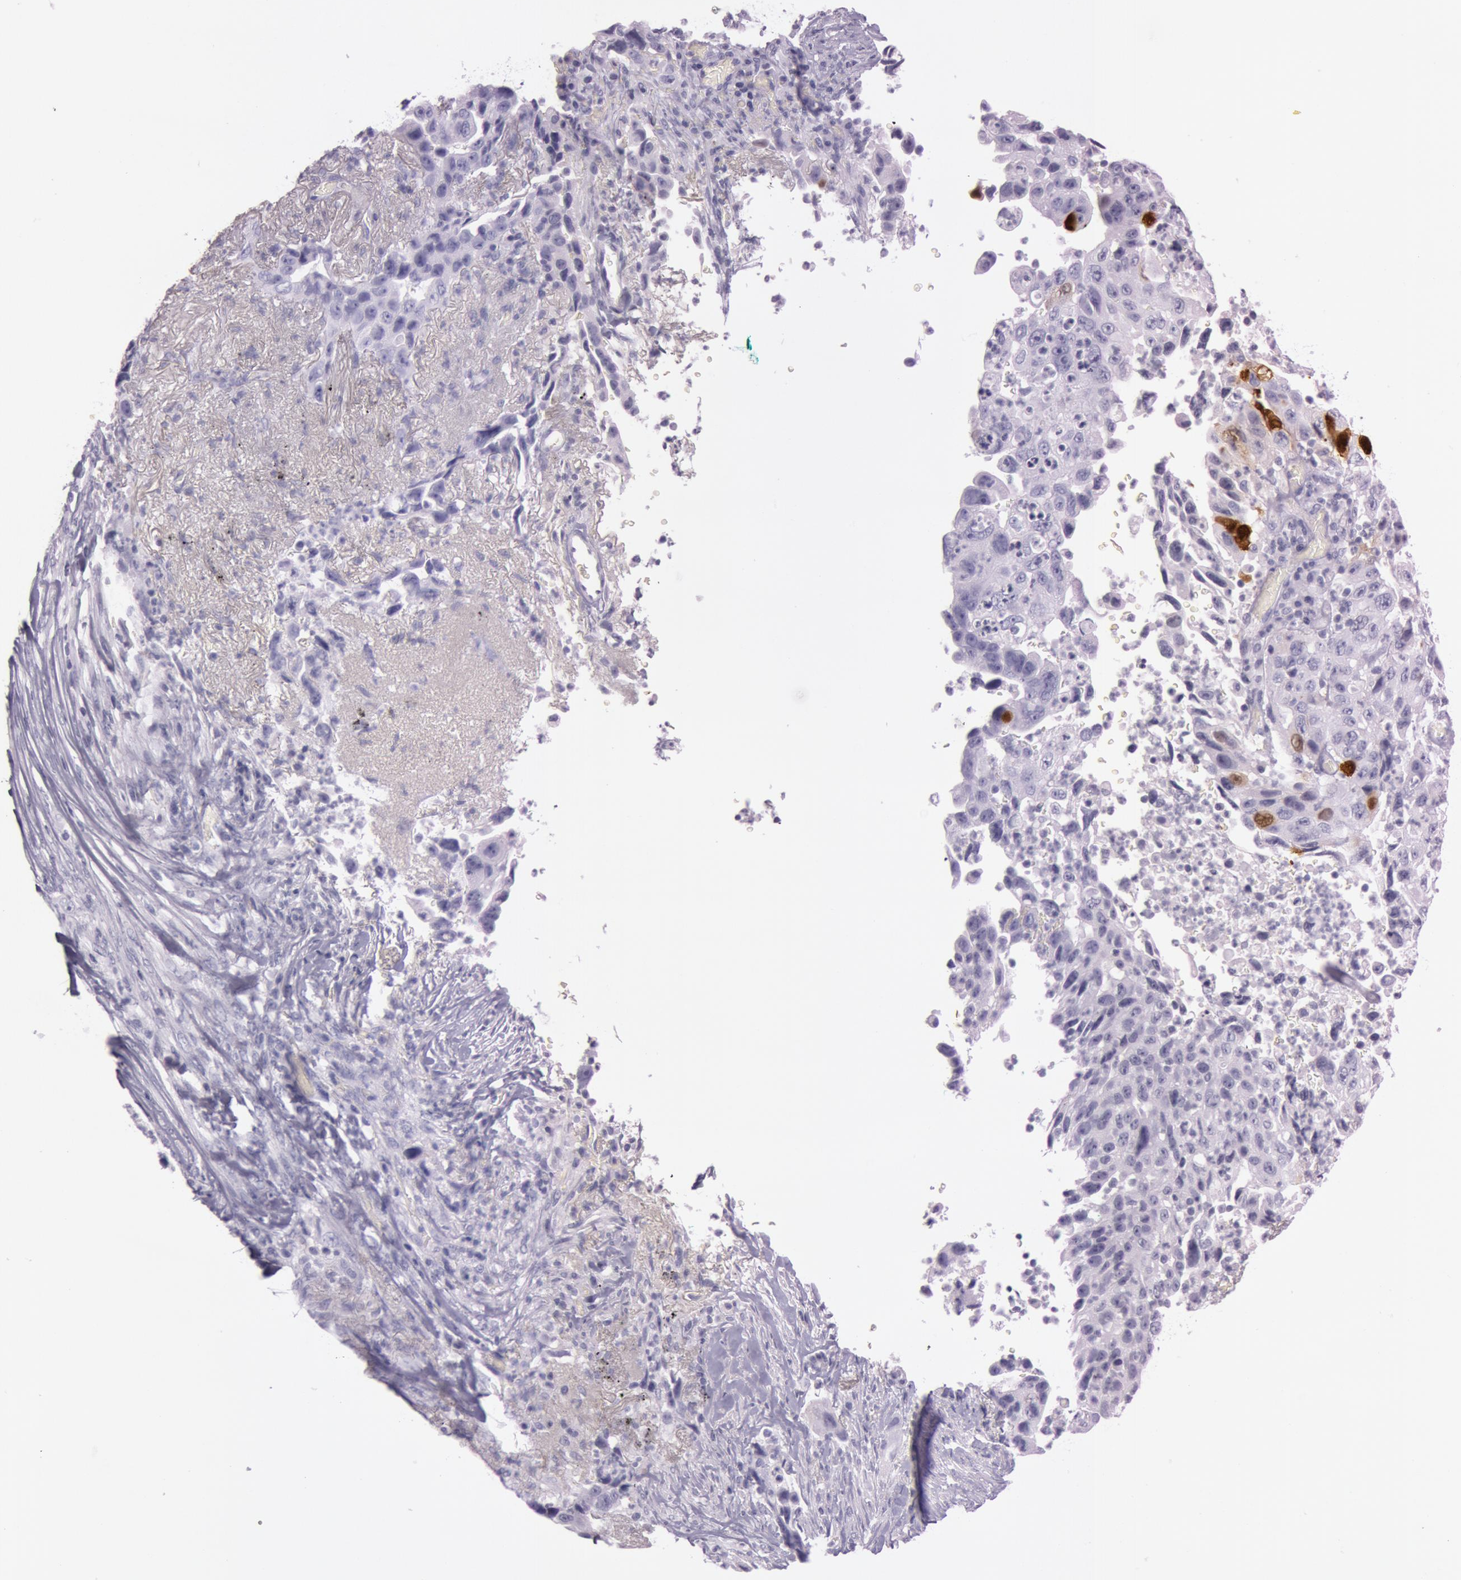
{"staining": {"intensity": "moderate", "quantity": "<25%", "location": "cytoplasmic/membranous"}, "tissue": "lung cancer", "cell_type": "Tumor cells", "image_type": "cancer", "snomed": [{"axis": "morphology", "description": "Squamous cell carcinoma, NOS"}, {"axis": "topography", "description": "Lung"}], "caption": "Immunohistochemistry micrograph of human lung cancer stained for a protein (brown), which displays low levels of moderate cytoplasmic/membranous expression in about <25% of tumor cells.", "gene": "S100A7", "patient": {"sex": "male", "age": 64}}